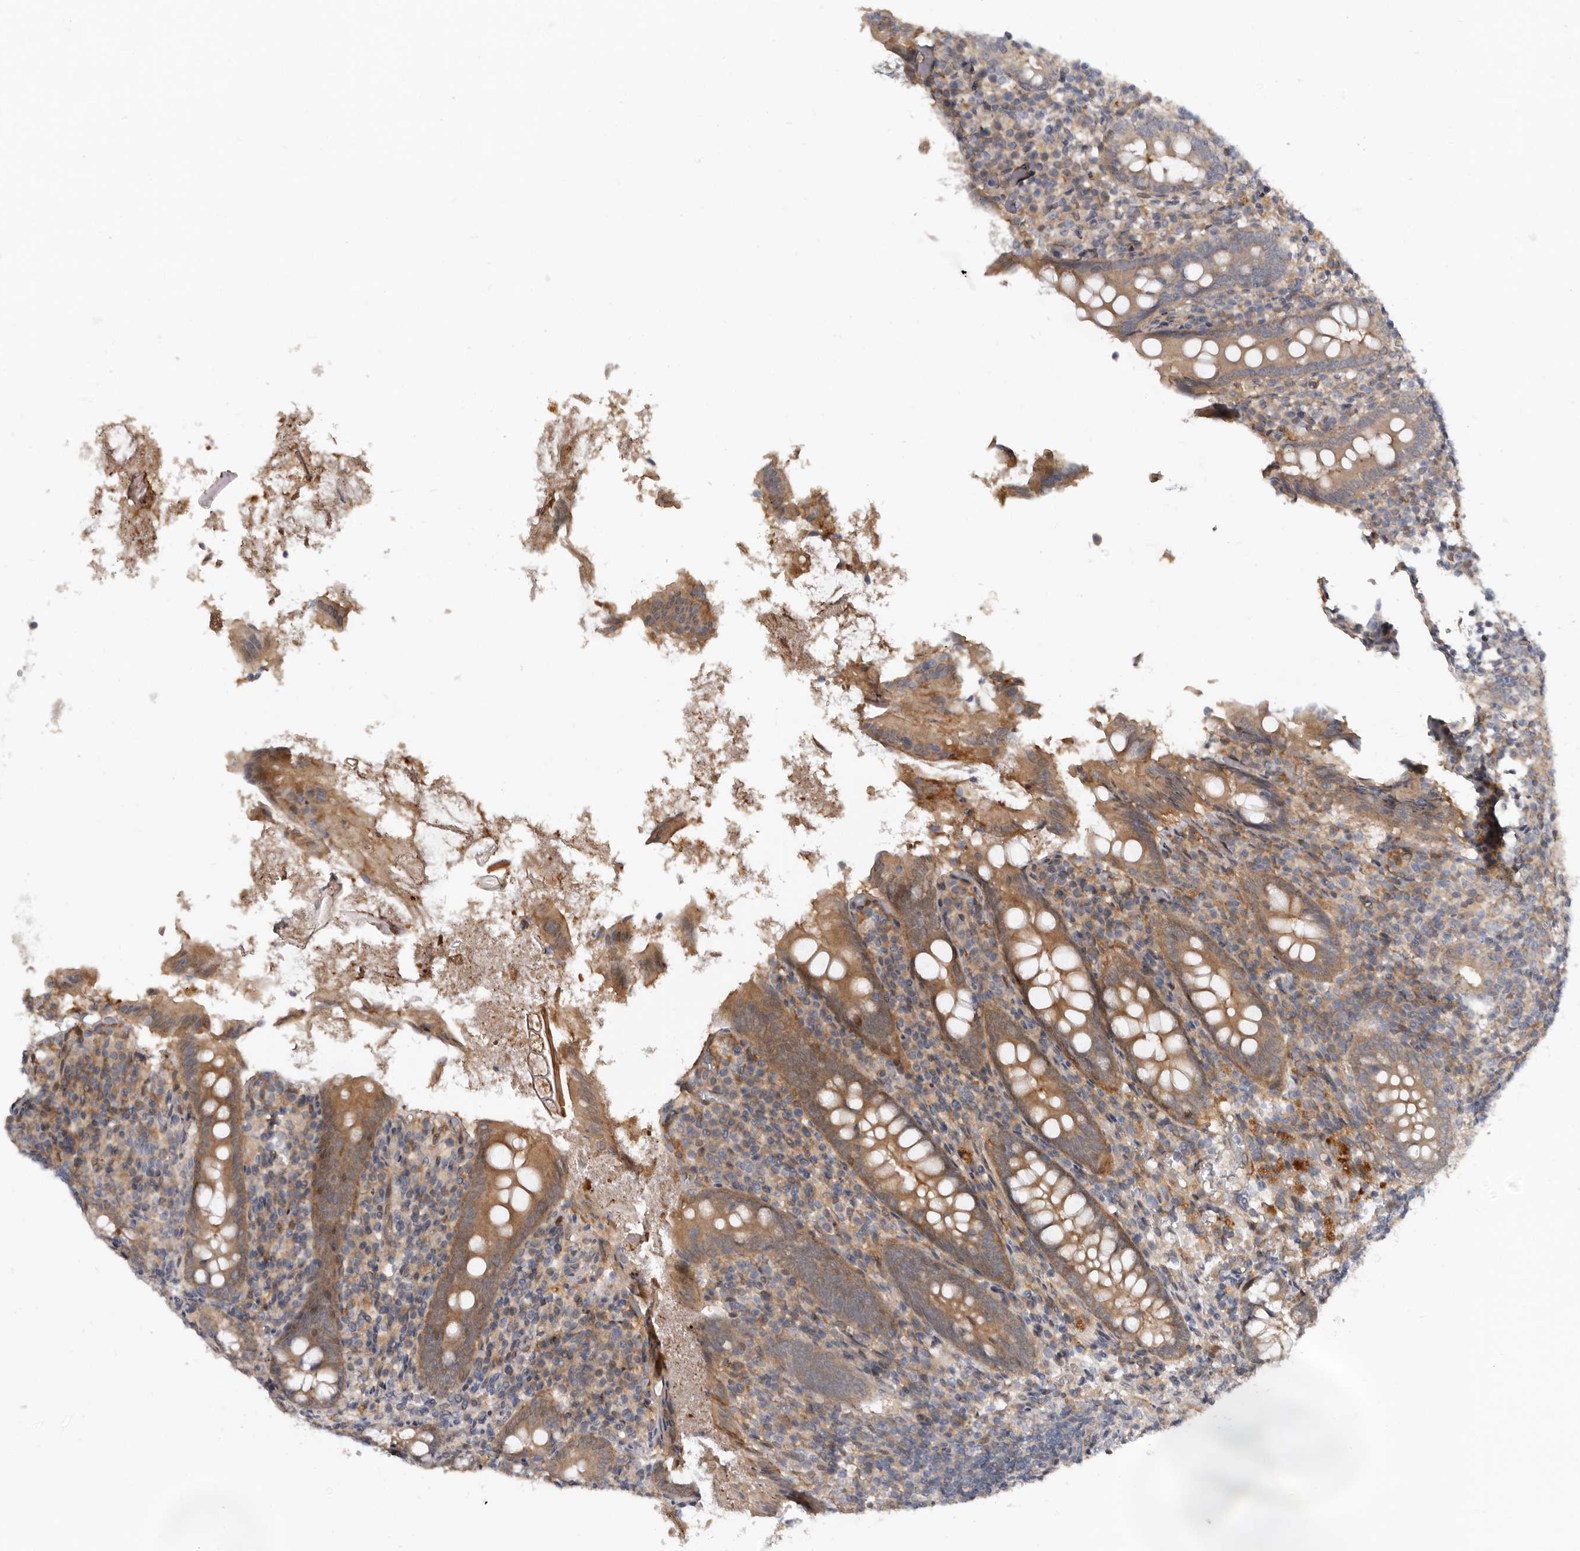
{"staining": {"intensity": "moderate", "quantity": ">75%", "location": "cytoplasmic/membranous"}, "tissue": "appendix", "cell_type": "Glandular cells", "image_type": "normal", "snomed": [{"axis": "morphology", "description": "Normal tissue, NOS"}, {"axis": "topography", "description": "Appendix"}], "caption": "The micrograph reveals immunohistochemical staining of benign appendix. There is moderate cytoplasmic/membranous staining is appreciated in approximately >75% of glandular cells.", "gene": "SBDS", "patient": {"sex": "female", "age": 17}}